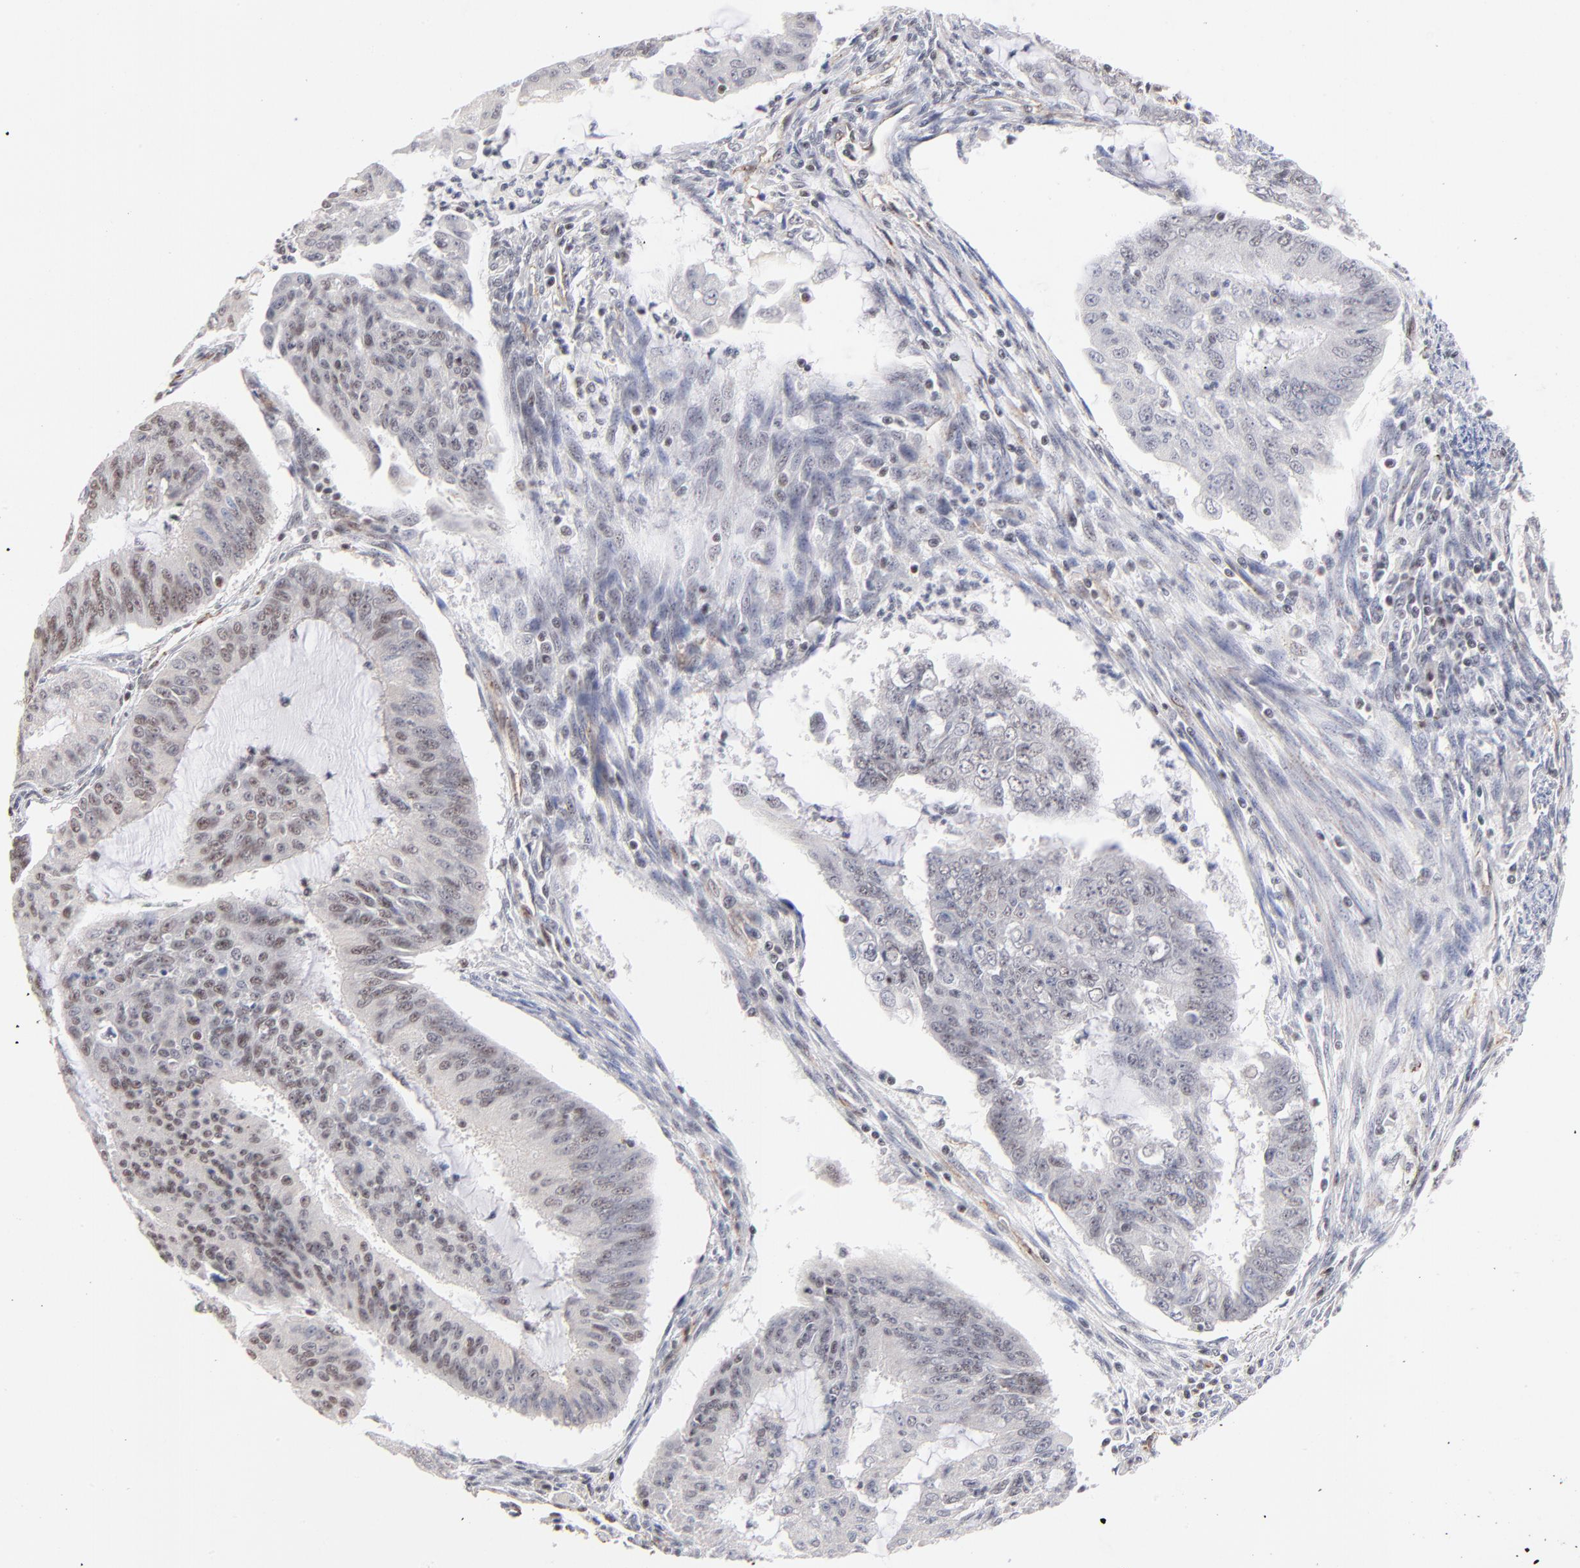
{"staining": {"intensity": "weak", "quantity": "25%-75%", "location": "nuclear"}, "tissue": "endometrial cancer", "cell_type": "Tumor cells", "image_type": "cancer", "snomed": [{"axis": "morphology", "description": "Adenocarcinoma, NOS"}, {"axis": "topography", "description": "Endometrium"}], "caption": "A histopathology image of human endometrial cancer stained for a protein shows weak nuclear brown staining in tumor cells.", "gene": "GABPA", "patient": {"sex": "female", "age": 75}}